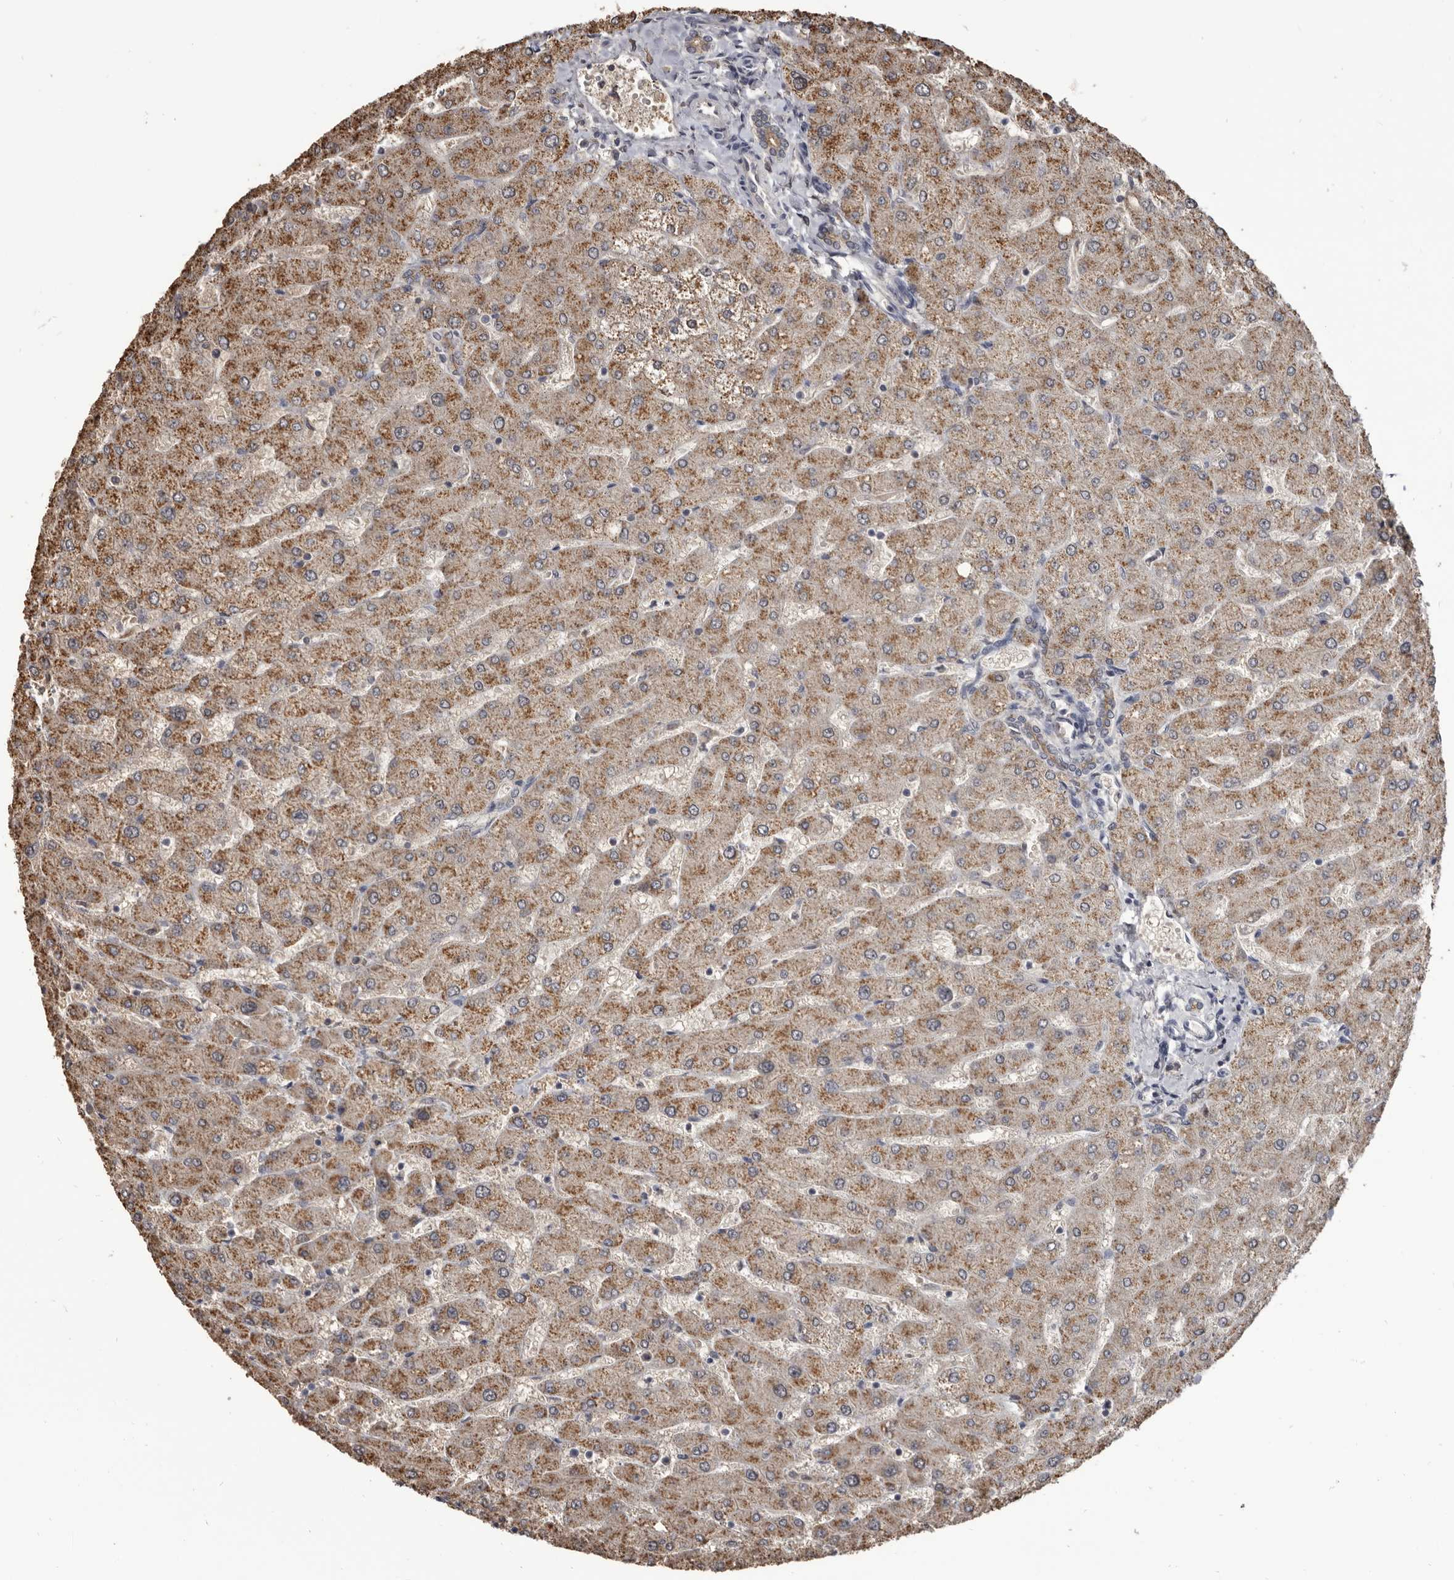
{"staining": {"intensity": "moderate", "quantity": "25%-75%", "location": "cytoplasmic/membranous"}, "tissue": "liver", "cell_type": "Cholangiocytes", "image_type": "normal", "snomed": [{"axis": "morphology", "description": "Normal tissue, NOS"}, {"axis": "topography", "description": "Liver"}], "caption": "Immunohistochemical staining of unremarkable human liver reveals moderate cytoplasmic/membranous protein positivity in about 25%-75% of cholangiocytes. The protein of interest is shown in brown color, while the nuclei are stained blue.", "gene": "CGN", "patient": {"sex": "male", "age": 55}}